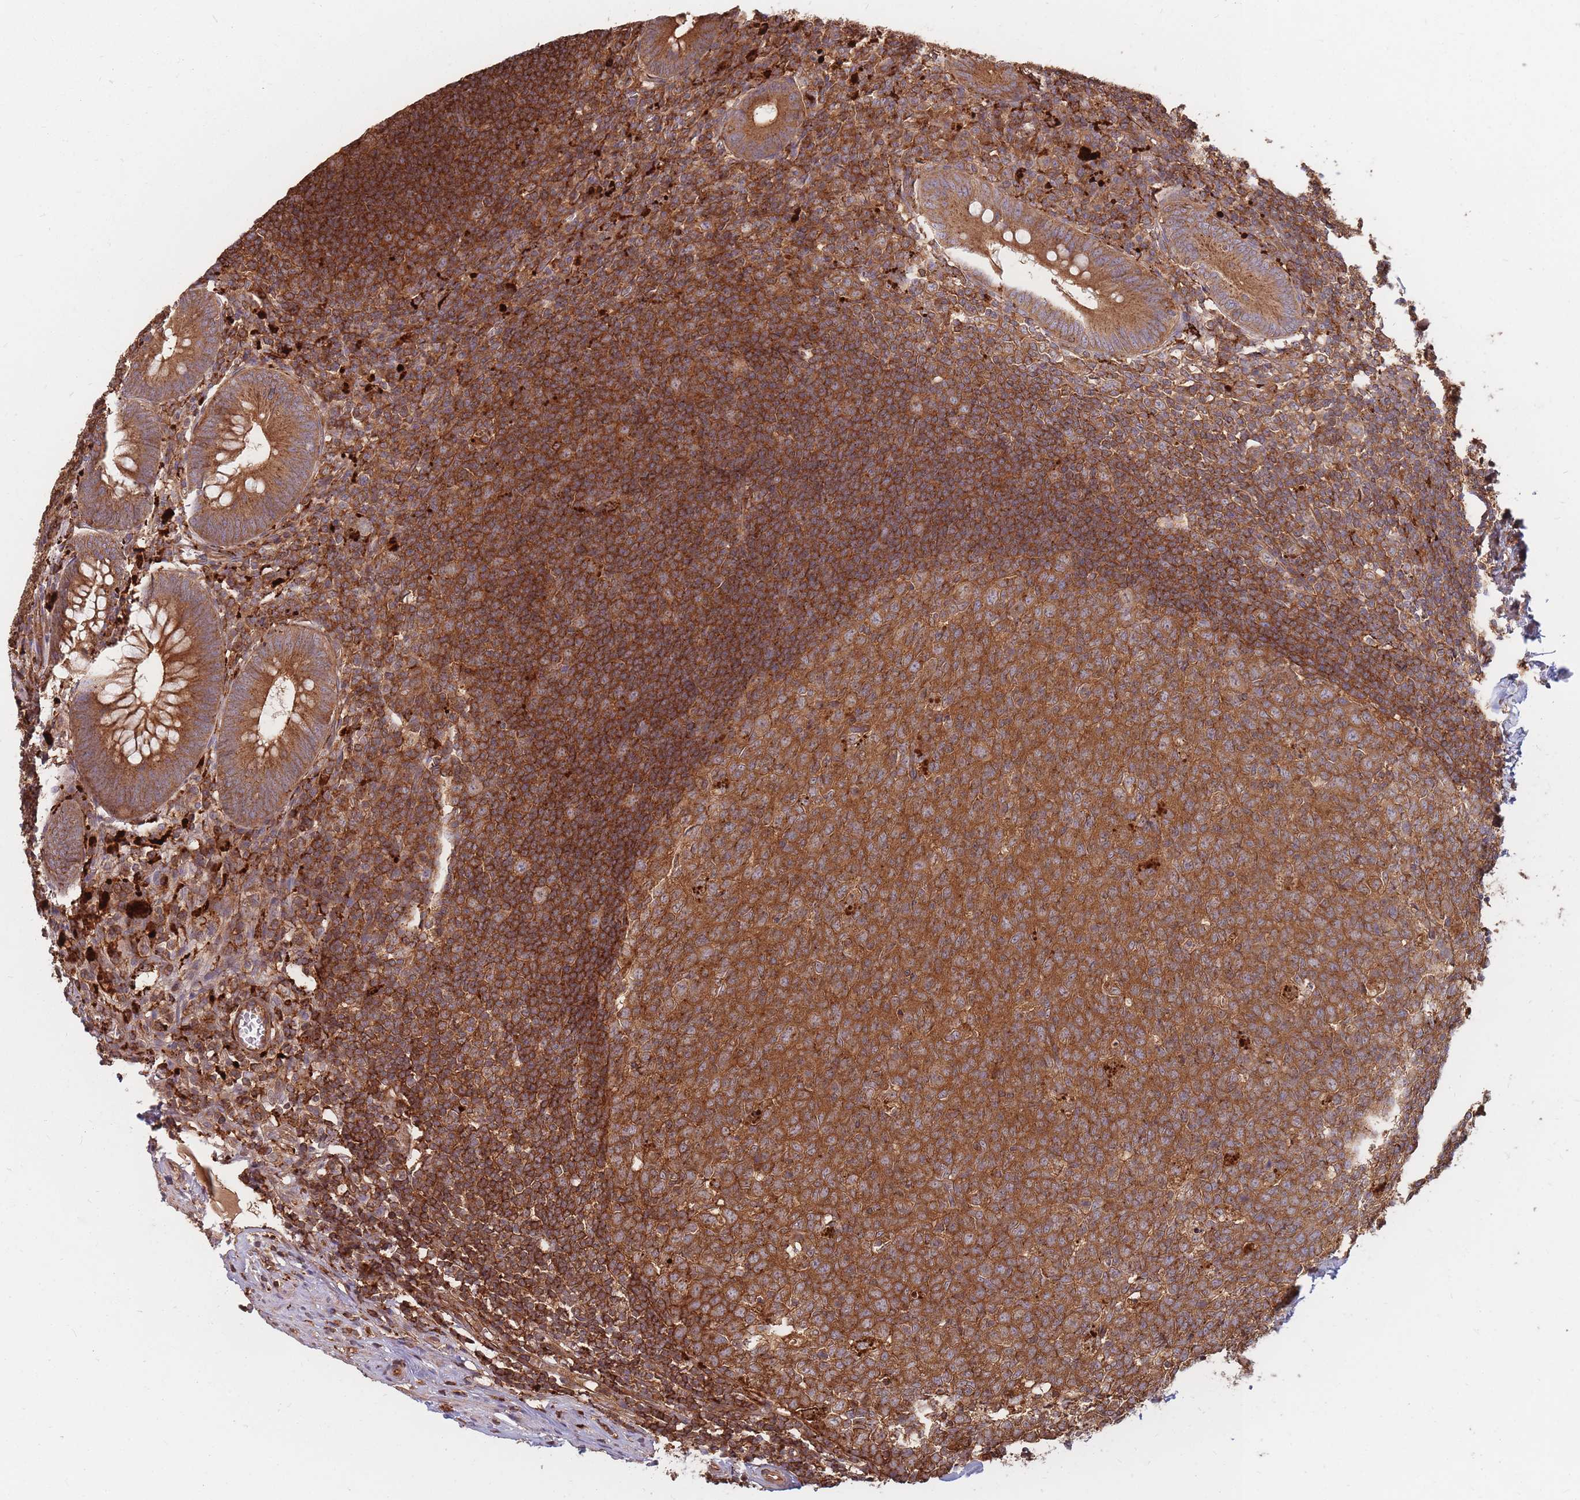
{"staining": {"intensity": "strong", "quantity": ">75%", "location": "cytoplasmic/membranous"}, "tissue": "appendix", "cell_type": "Glandular cells", "image_type": "normal", "snomed": [{"axis": "morphology", "description": "Normal tissue, NOS"}, {"axis": "topography", "description": "Appendix"}], "caption": "Protein expression analysis of benign appendix shows strong cytoplasmic/membranous expression in about >75% of glandular cells. (IHC, brightfield microscopy, high magnification).", "gene": "RASSF2", "patient": {"sex": "male", "age": 56}}